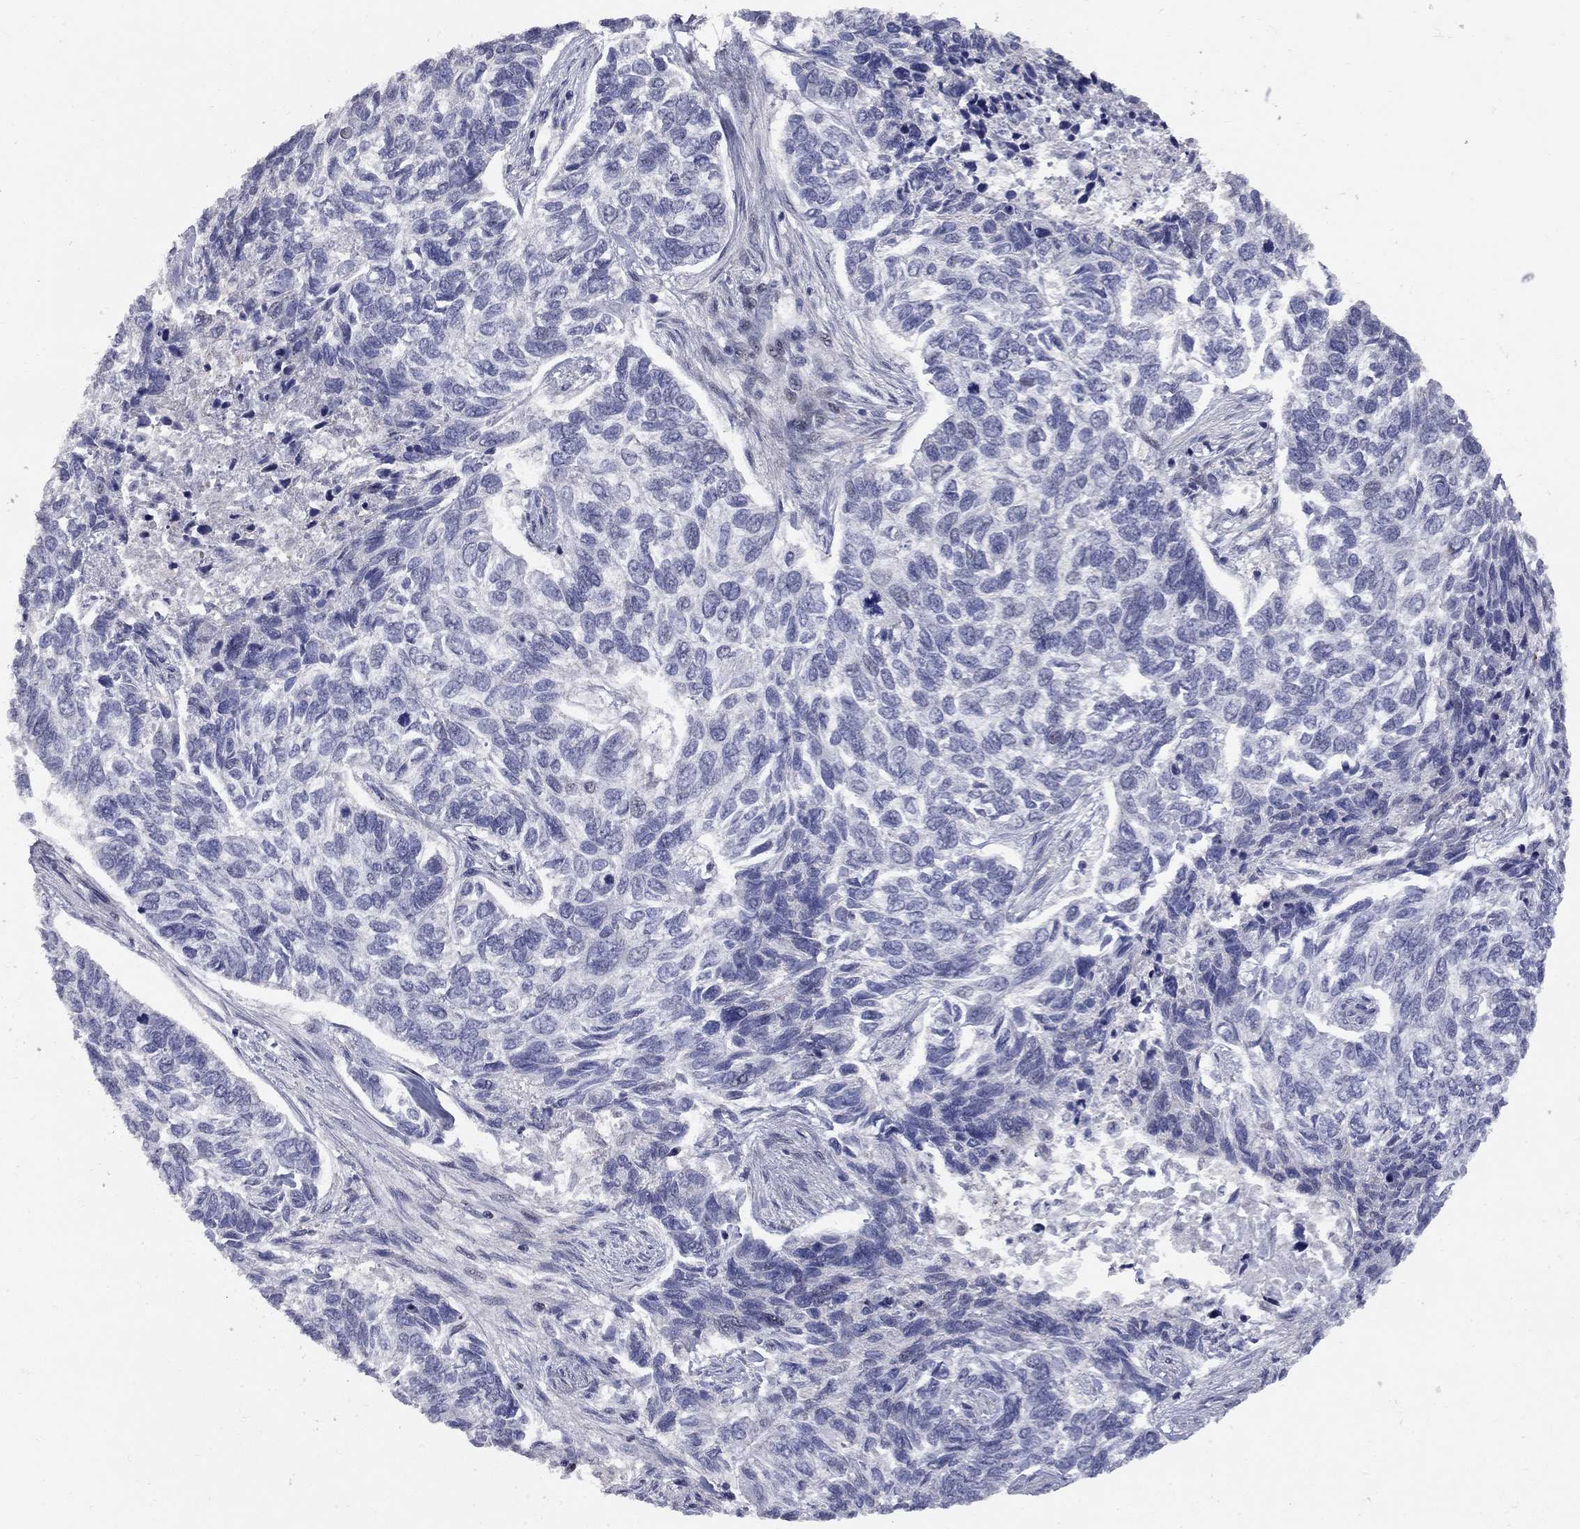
{"staining": {"intensity": "negative", "quantity": "none", "location": "none"}, "tissue": "skin cancer", "cell_type": "Tumor cells", "image_type": "cancer", "snomed": [{"axis": "morphology", "description": "Basal cell carcinoma"}, {"axis": "topography", "description": "Skin"}], "caption": "Protein analysis of skin cancer shows no significant positivity in tumor cells. The staining was performed using DAB to visualize the protein expression in brown, while the nuclei were stained in blue with hematoxylin (Magnification: 20x).", "gene": "HDAC3", "patient": {"sex": "female", "age": 65}}